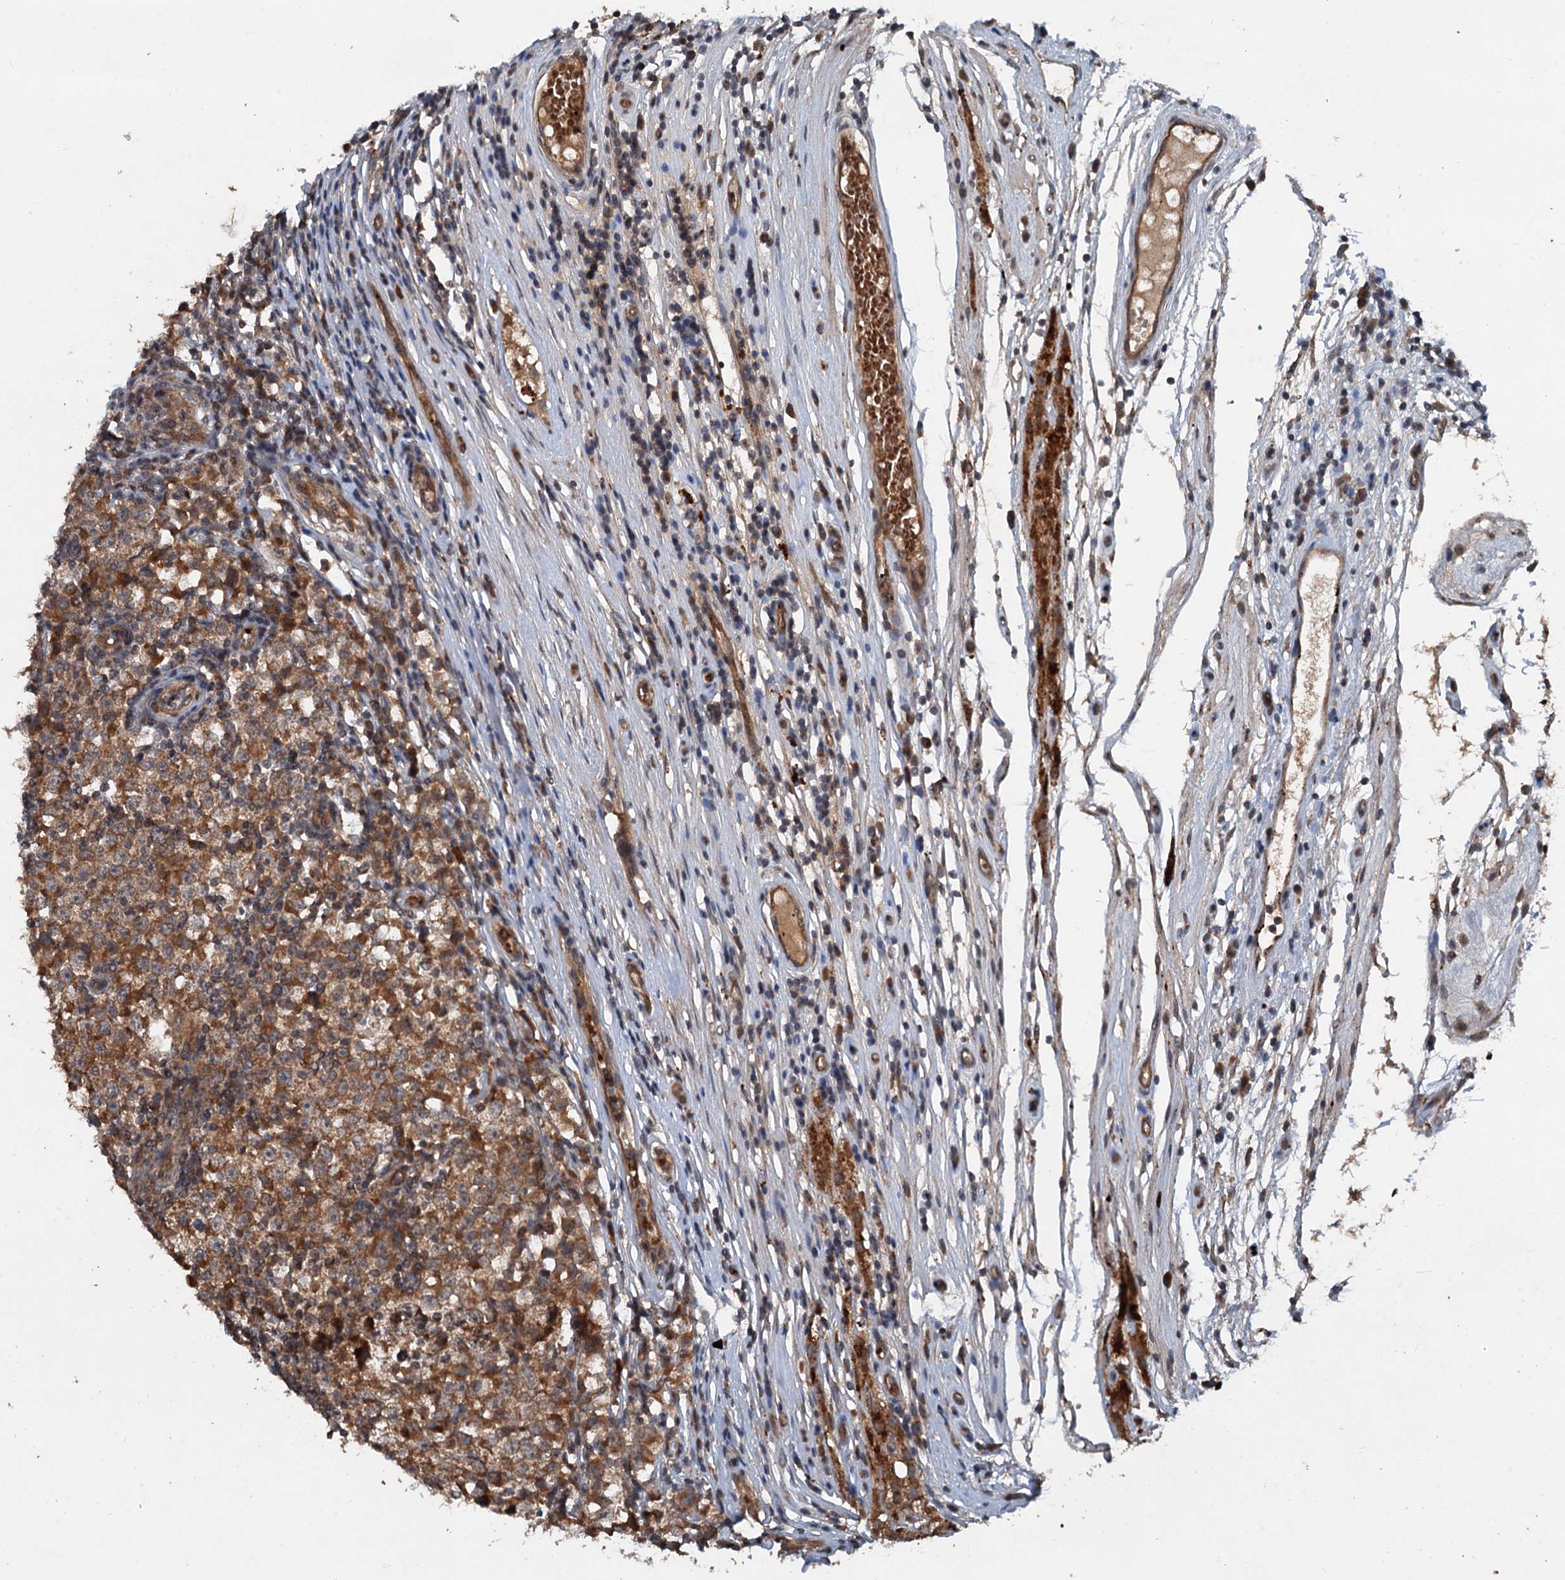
{"staining": {"intensity": "strong", "quantity": ">75%", "location": "cytoplasmic/membranous"}, "tissue": "testis cancer", "cell_type": "Tumor cells", "image_type": "cancer", "snomed": [{"axis": "morphology", "description": "Seminoma, NOS"}, {"axis": "topography", "description": "Testis"}], "caption": "This image reveals testis cancer (seminoma) stained with IHC to label a protein in brown. The cytoplasmic/membranous of tumor cells show strong positivity for the protein. Nuclei are counter-stained blue.", "gene": "N4BP2L2", "patient": {"sex": "male", "age": 65}}